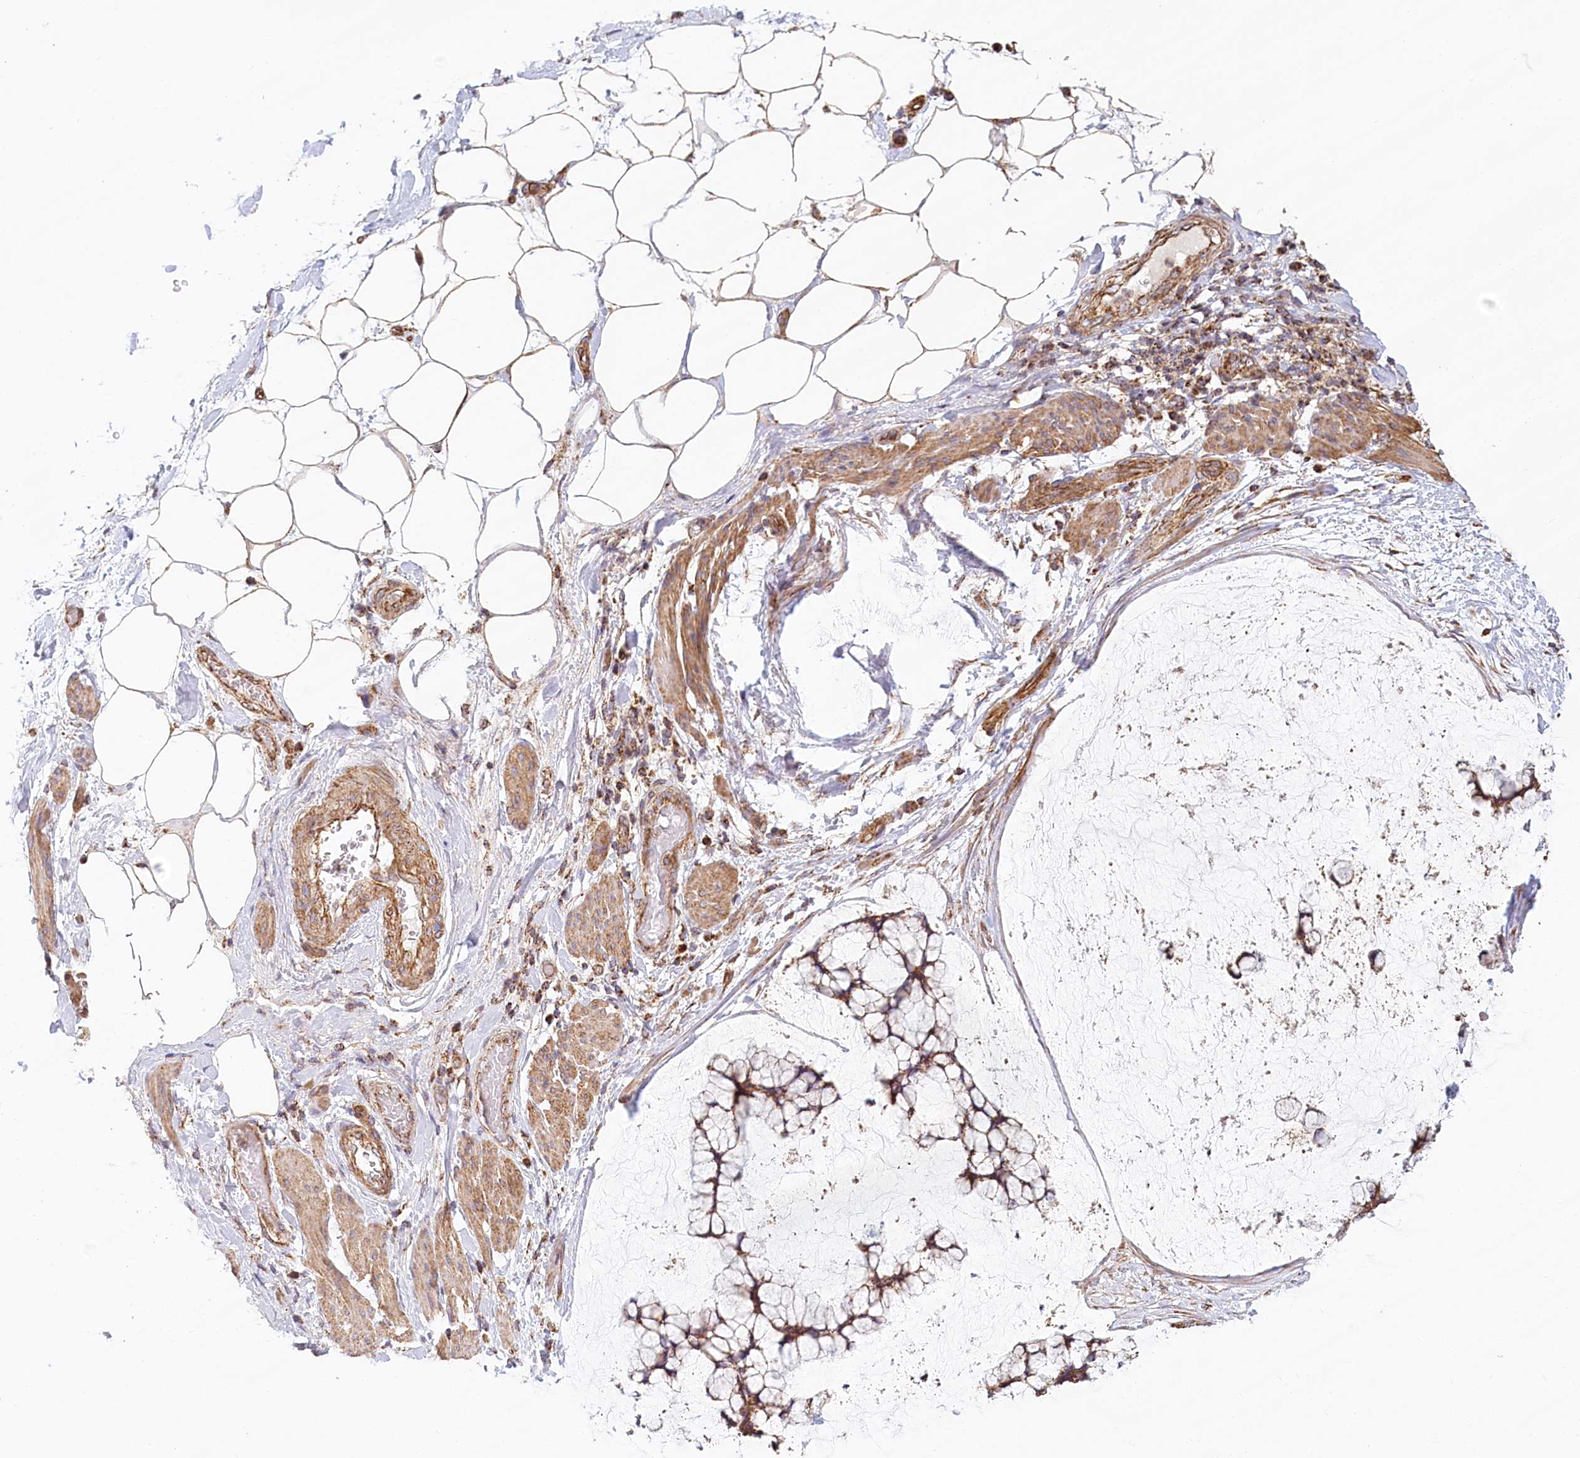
{"staining": {"intensity": "moderate", "quantity": ">75%", "location": "cytoplasmic/membranous"}, "tissue": "ovarian cancer", "cell_type": "Tumor cells", "image_type": "cancer", "snomed": [{"axis": "morphology", "description": "Cystadenocarcinoma, mucinous, NOS"}, {"axis": "topography", "description": "Ovary"}], "caption": "Human ovarian cancer stained with a brown dye demonstrates moderate cytoplasmic/membranous positive staining in approximately >75% of tumor cells.", "gene": "UMPS", "patient": {"sex": "female", "age": 42}}